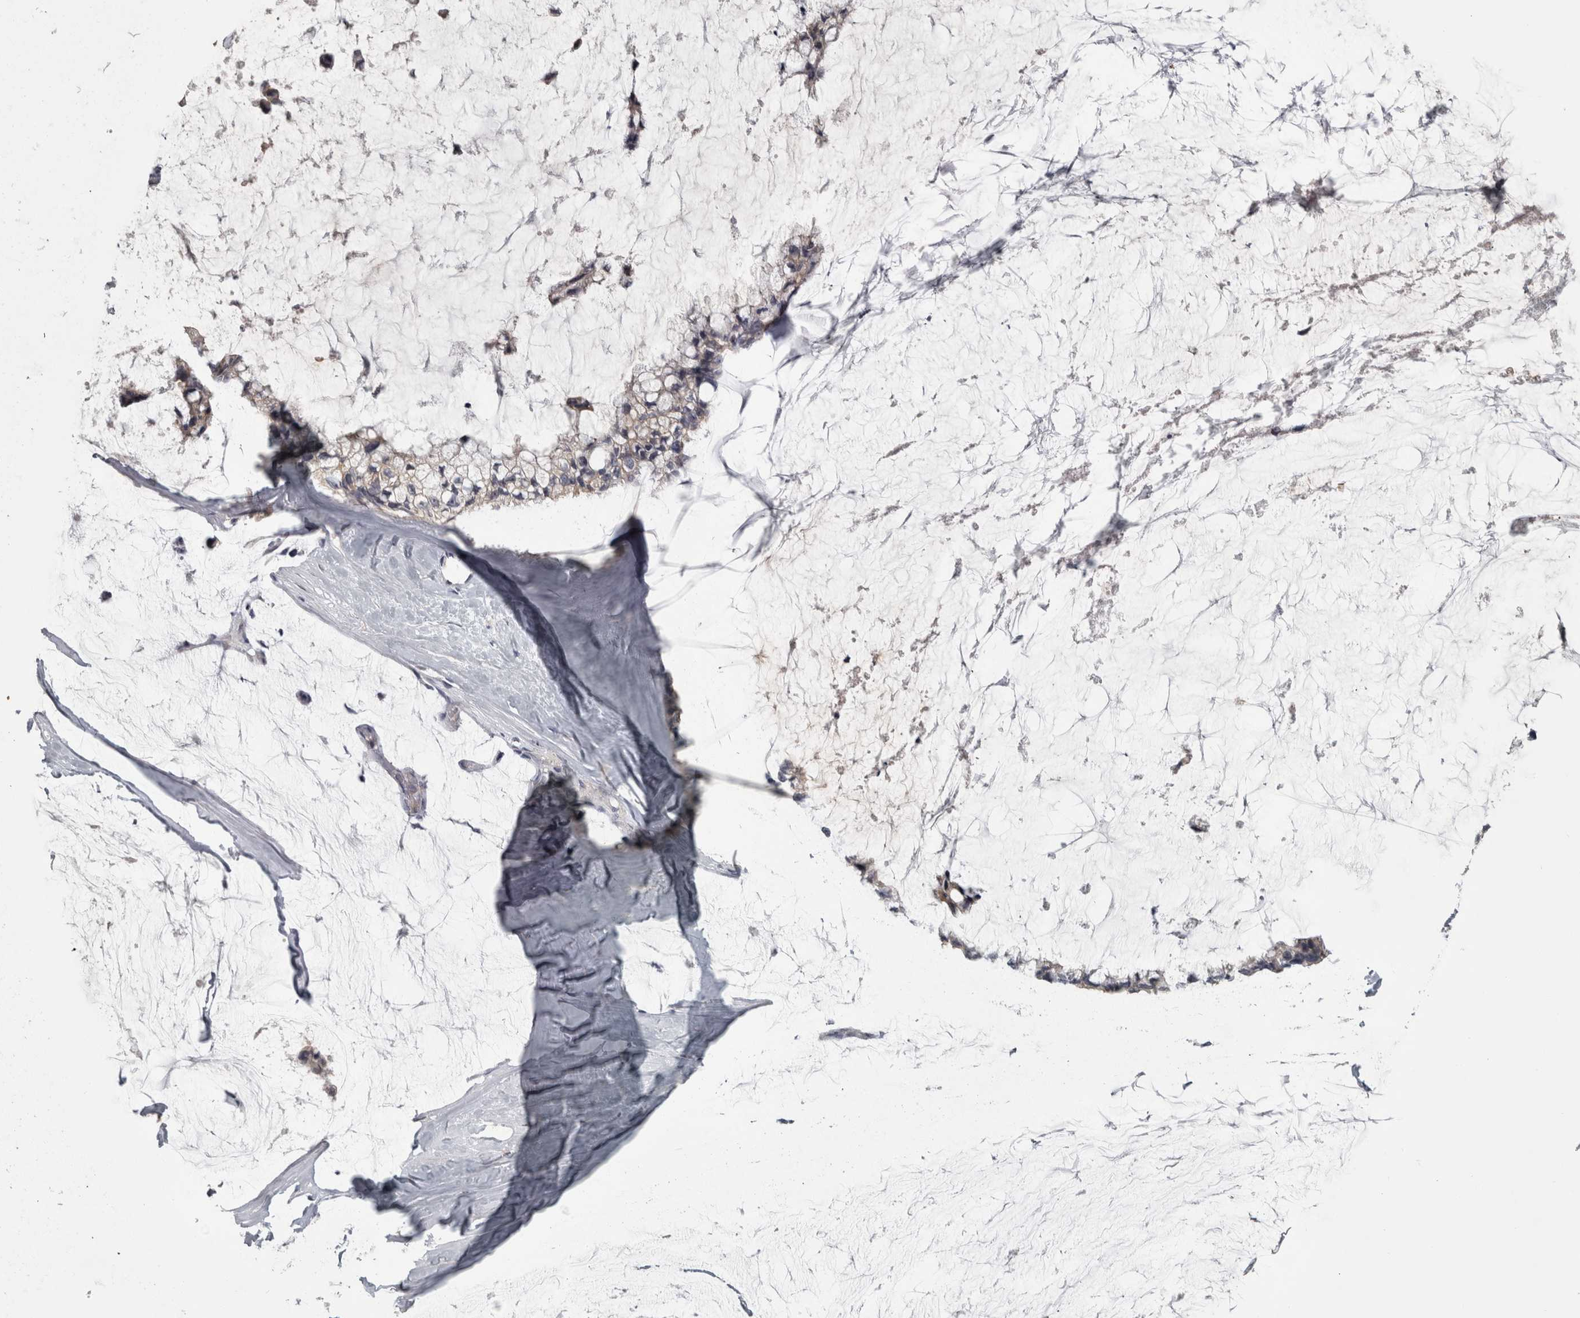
{"staining": {"intensity": "weak", "quantity": "<25%", "location": "cytoplasmic/membranous"}, "tissue": "ovarian cancer", "cell_type": "Tumor cells", "image_type": "cancer", "snomed": [{"axis": "morphology", "description": "Cystadenocarcinoma, mucinous, NOS"}, {"axis": "topography", "description": "Ovary"}], "caption": "Protein analysis of ovarian mucinous cystadenocarcinoma shows no significant positivity in tumor cells.", "gene": "PRKCI", "patient": {"sex": "female", "age": 39}}